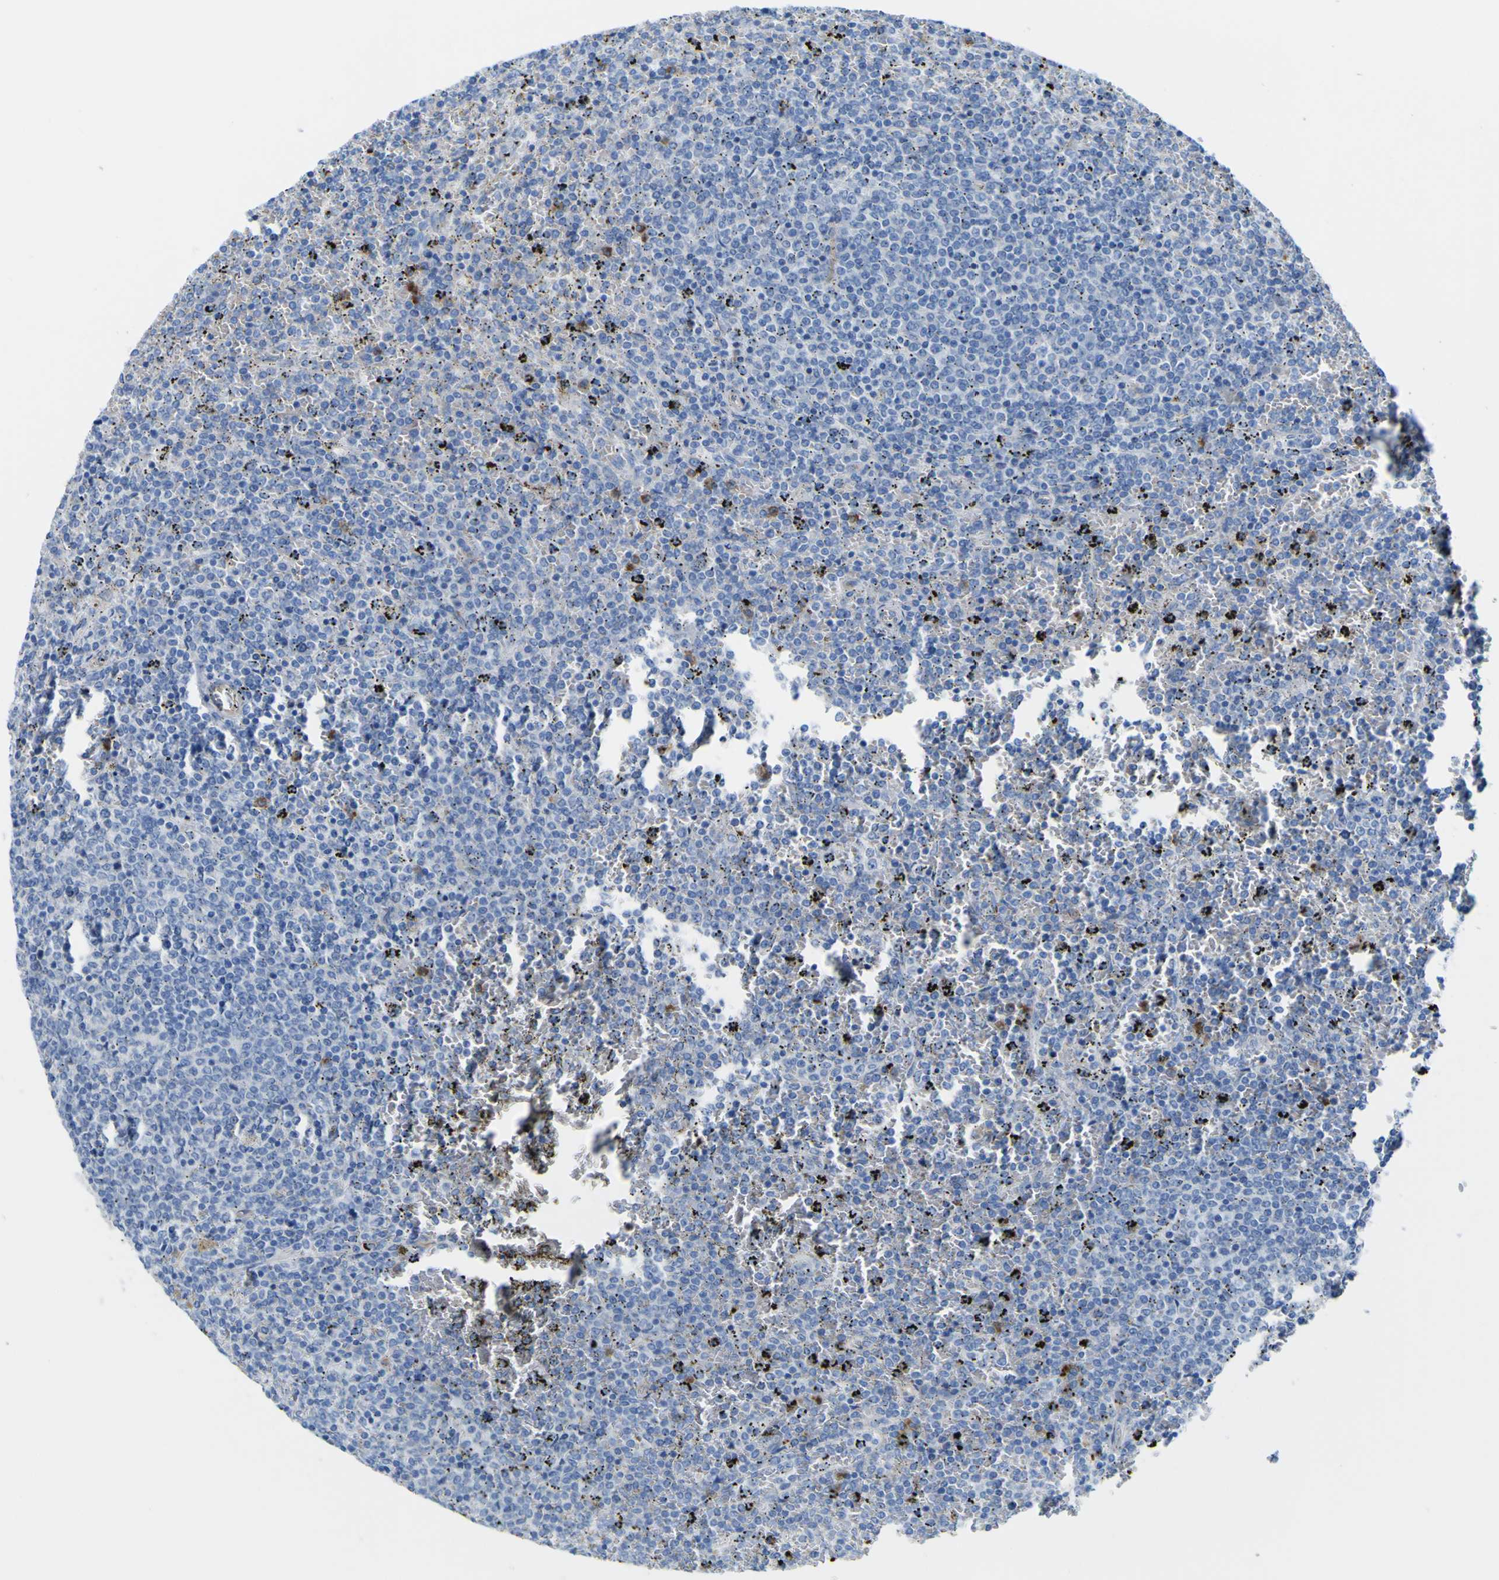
{"staining": {"intensity": "negative", "quantity": "none", "location": "none"}, "tissue": "lymphoma", "cell_type": "Tumor cells", "image_type": "cancer", "snomed": [{"axis": "morphology", "description": "Malignant lymphoma, non-Hodgkin's type, Low grade"}, {"axis": "topography", "description": "Spleen"}], "caption": "Human malignant lymphoma, non-Hodgkin's type (low-grade) stained for a protein using immunohistochemistry exhibits no positivity in tumor cells.", "gene": "CD93", "patient": {"sex": "female", "age": 77}}